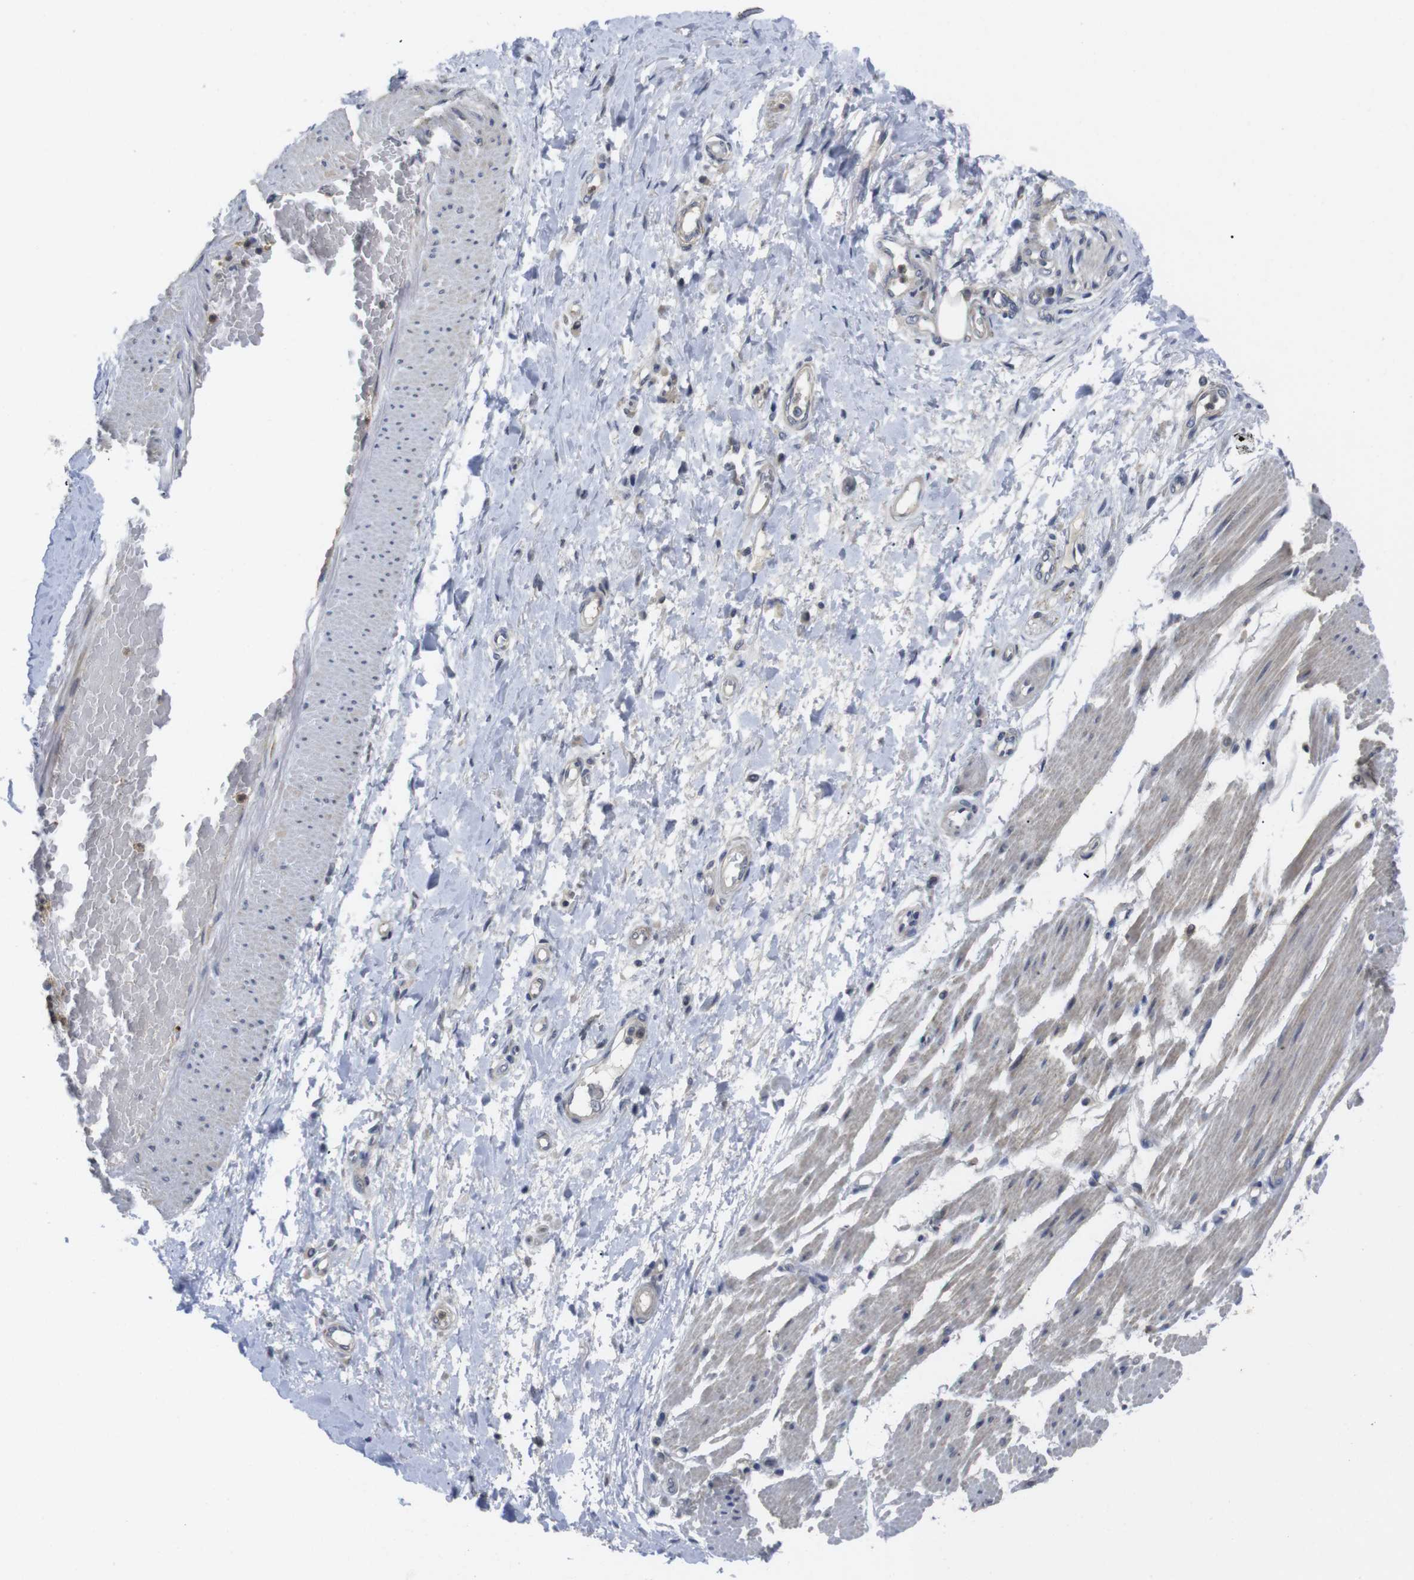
{"staining": {"intensity": "negative", "quantity": "none", "location": "none"}, "tissue": "adipose tissue", "cell_type": "Adipocytes", "image_type": "normal", "snomed": [{"axis": "morphology", "description": "Normal tissue, NOS"}, {"axis": "morphology", "description": "Adenocarcinoma, NOS"}, {"axis": "topography", "description": "Esophagus"}], "caption": "DAB (3,3'-diaminobenzidine) immunohistochemical staining of unremarkable human adipose tissue shows no significant positivity in adipocytes. Nuclei are stained in blue.", "gene": "FNTA", "patient": {"sex": "male", "age": 62}}